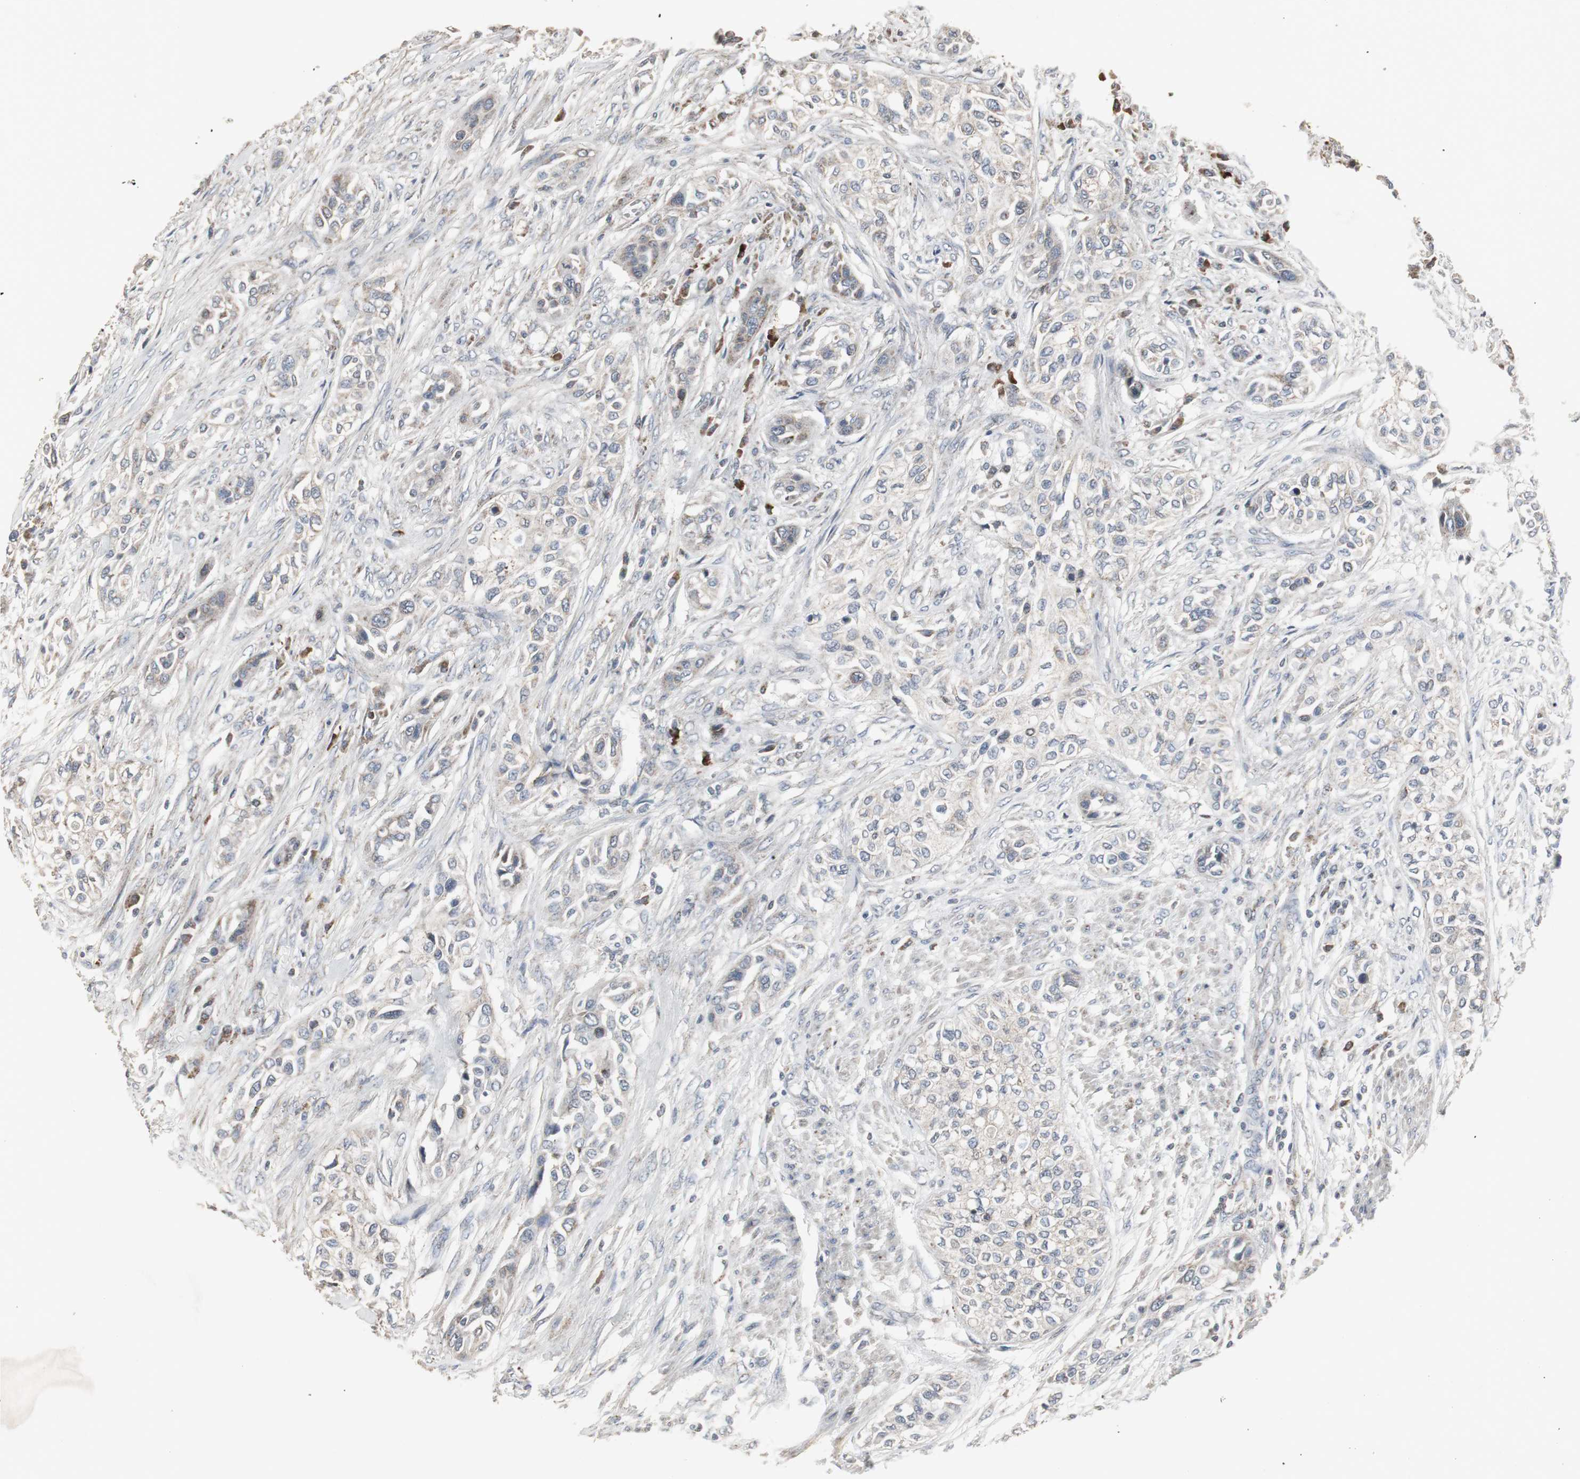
{"staining": {"intensity": "weak", "quantity": "25%-75%", "location": "cytoplasmic/membranous"}, "tissue": "urothelial cancer", "cell_type": "Tumor cells", "image_type": "cancer", "snomed": [{"axis": "morphology", "description": "Urothelial carcinoma, High grade"}, {"axis": "topography", "description": "Urinary bladder"}], "caption": "Immunohistochemical staining of high-grade urothelial carcinoma displays weak cytoplasmic/membranous protein staining in approximately 25%-75% of tumor cells.", "gene": "ACAA1", "patient": {"sex": "male", "age": 74}}